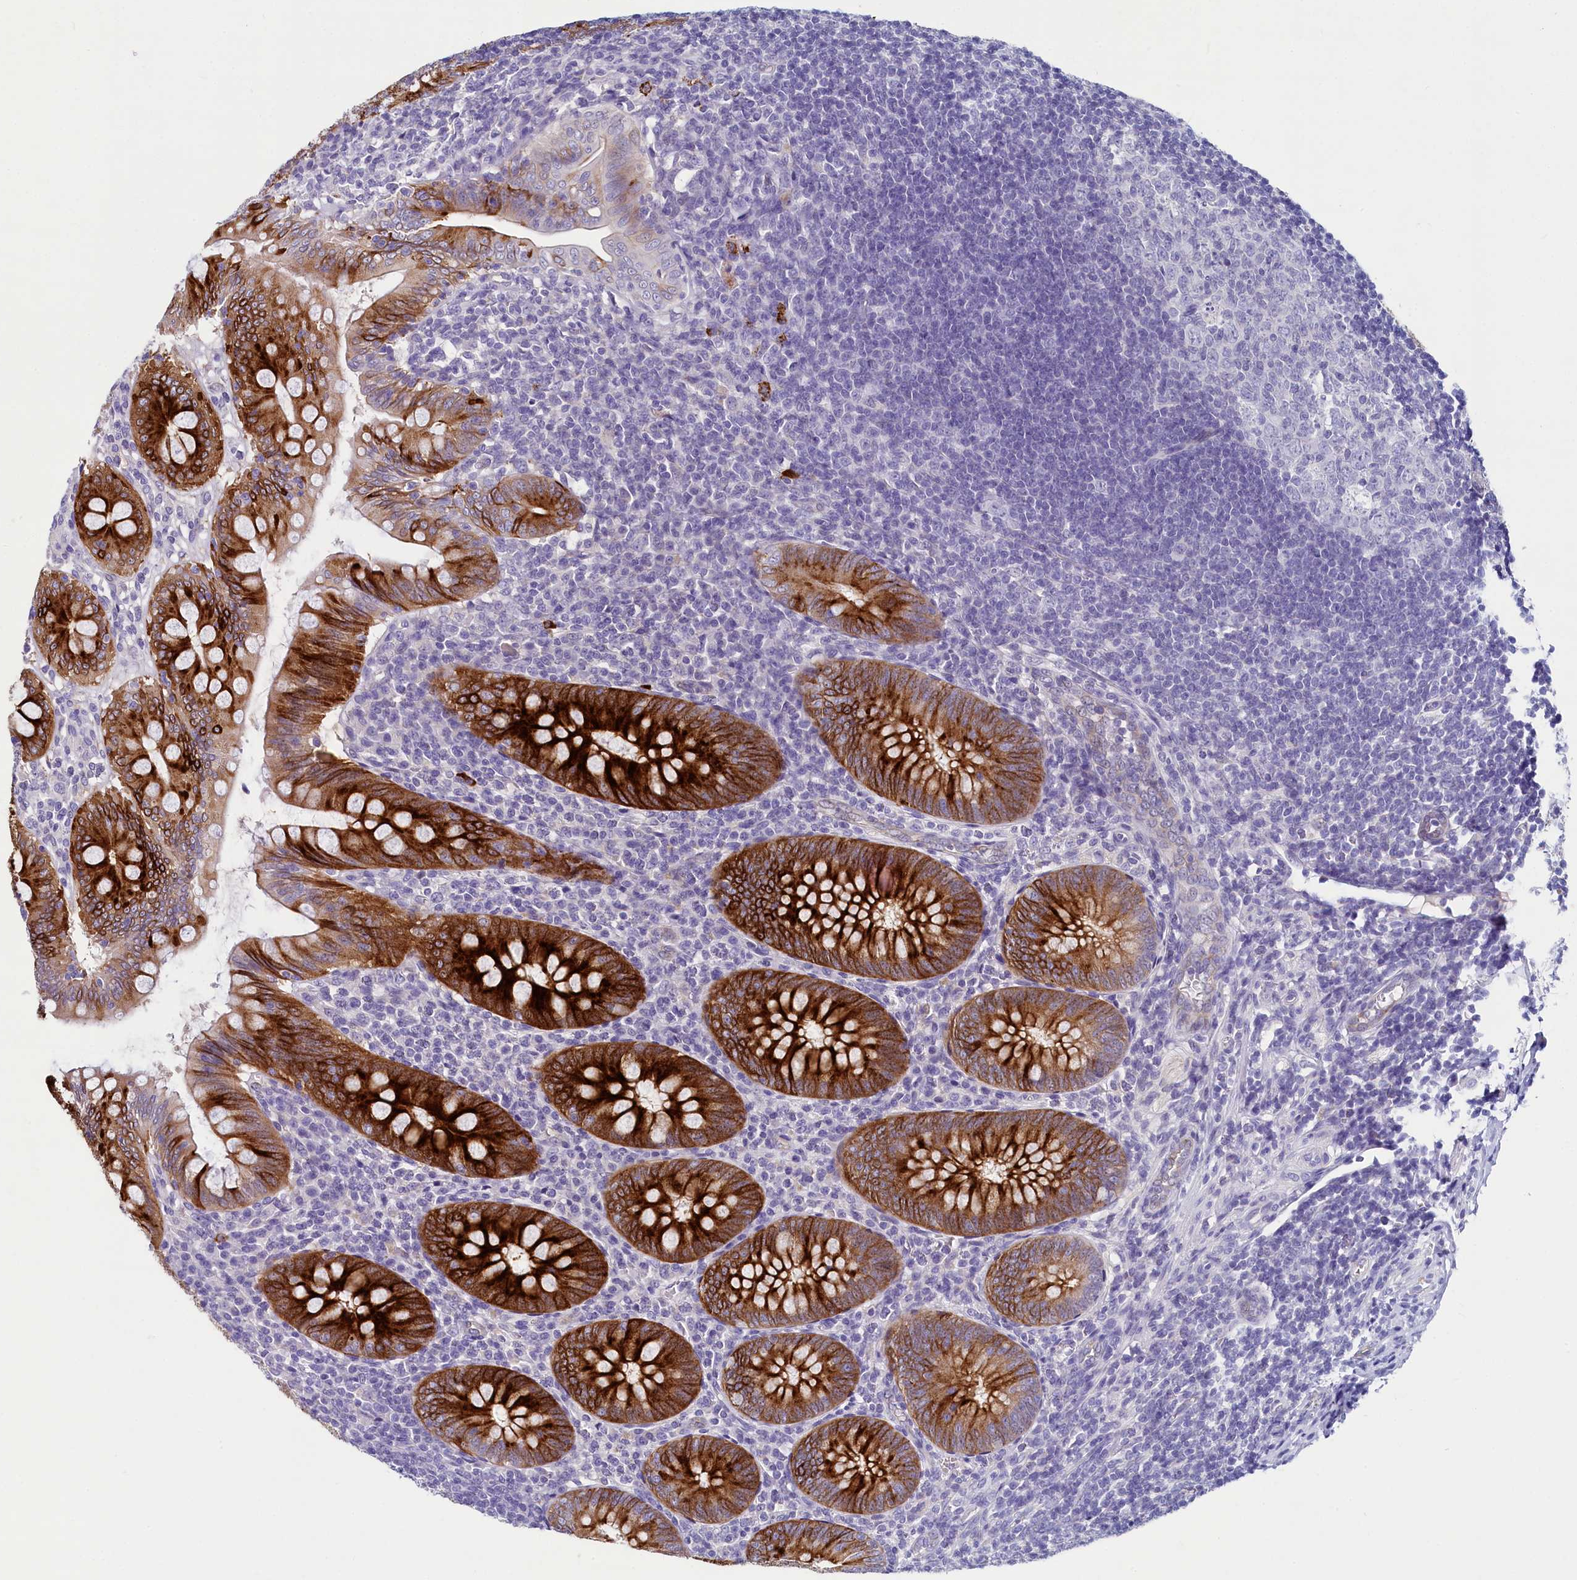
{"staining": {"intensity": "strong", "quantity": ">75%", "location": "cytoplasmic/membranous"}, "tissue": "appendix", "cell_type": "Glandular cells", "image_type": "normal", "snomed": [{"axis": "morphology", "description": "Normal tissue, NOS"}, {"axis": "topography", "description": "Appendix"}], "caption": "Unremarkable appendix displays strong cytoplasmic/membranous expression in approximately >75% of glandular cells, visualized by immunohistochemistry.", "gene": "INSC", "patient": {"sex": "male", "age": 14}}